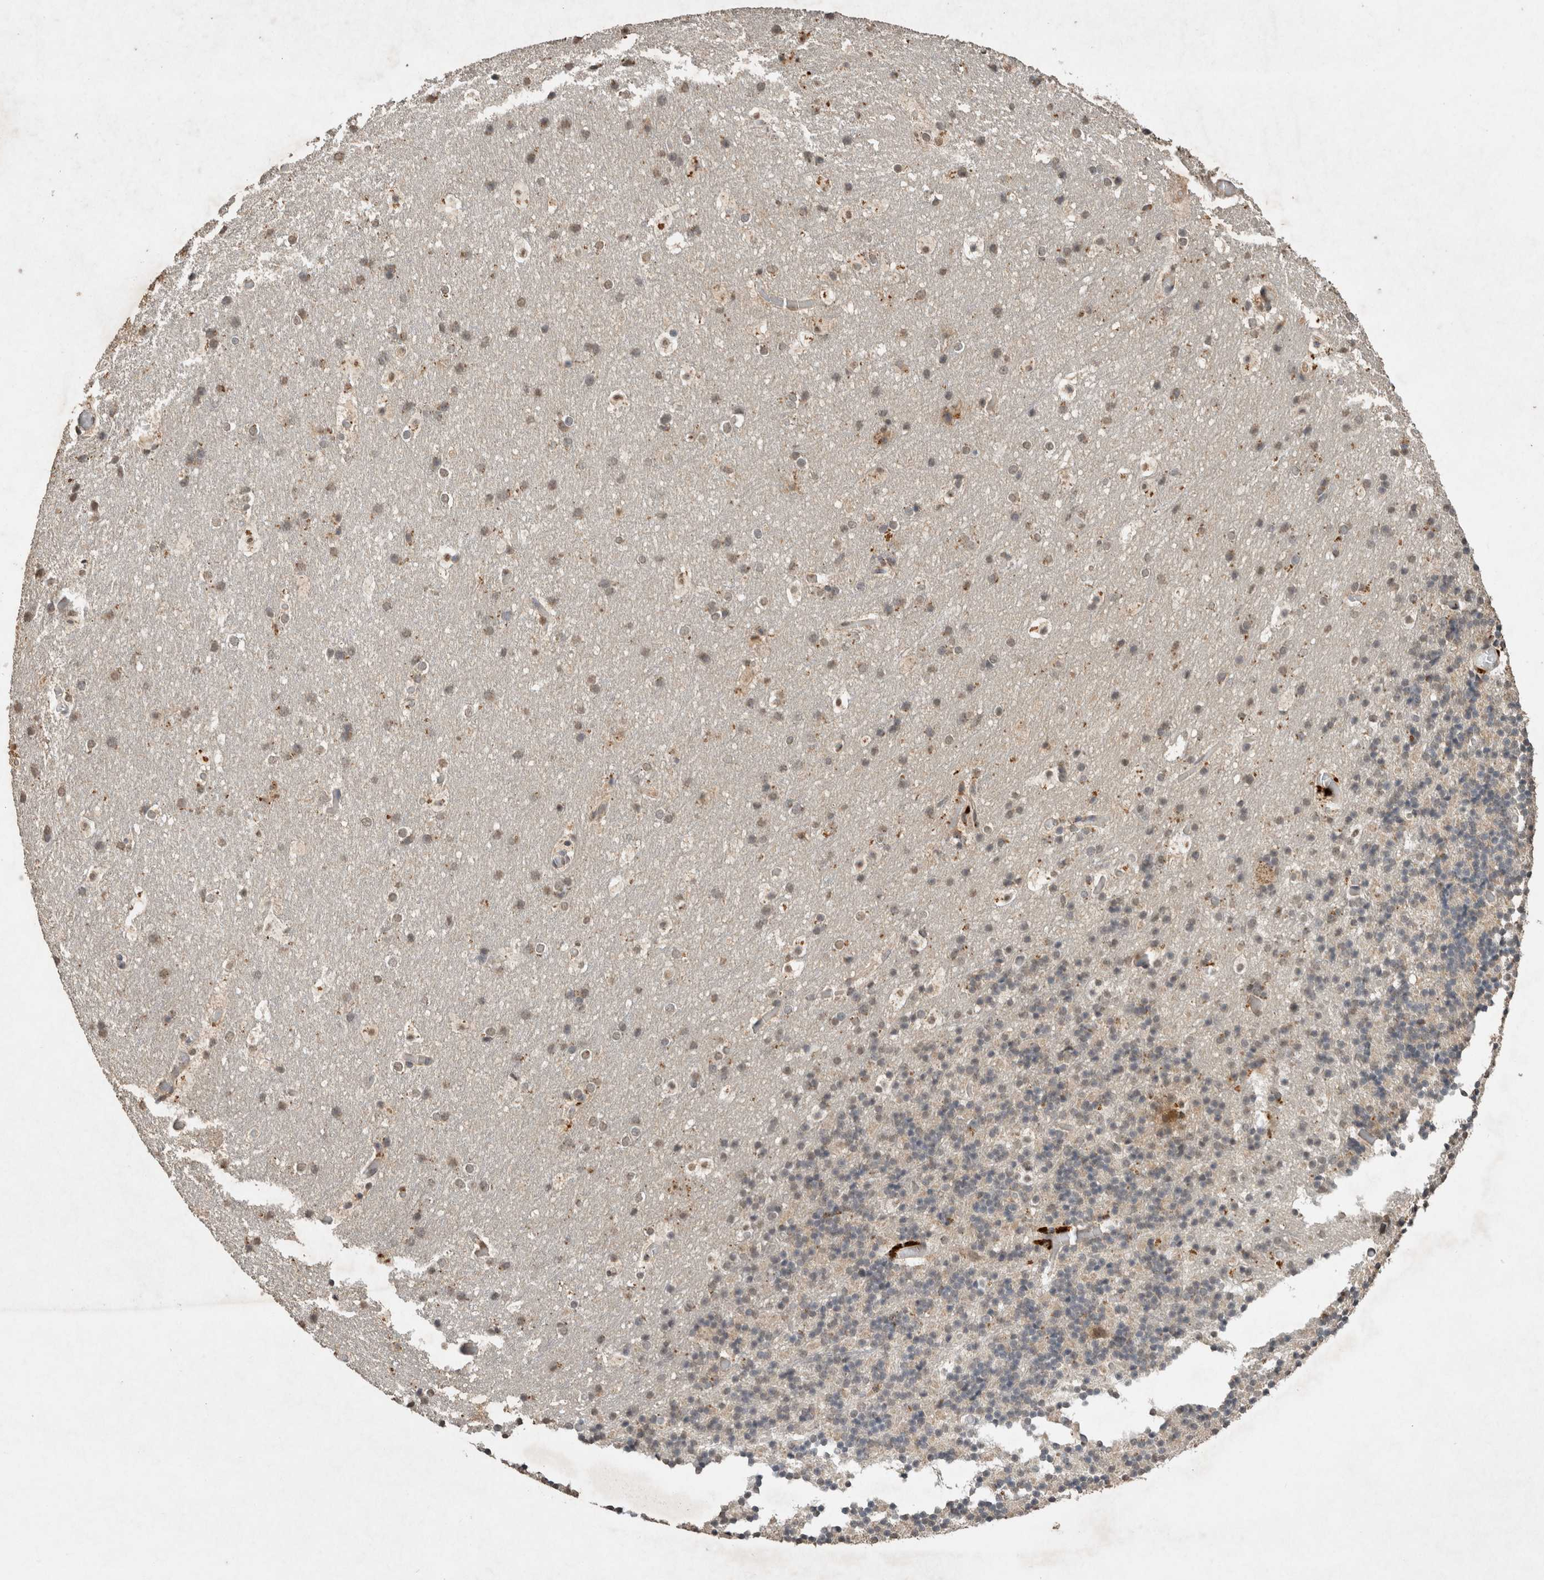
{"staining": {"intensity": "negative", "quantity": "none", "location": "none"}, "tissue": "cerebellum", "cell_type": "Cells in granular layer", "image_type": "normal", "snomed": [{"axis": "morphology", "description": "Normal tissue, NOS"}, {"axis": "topography", "description": "Cerebellum"}], "caption": "IHC of unremarkable cerebellum demonstrates no positivity in cells in granular layer.", "gene": "FAM3A", "patient": {"sex": "male", "age": 57}}